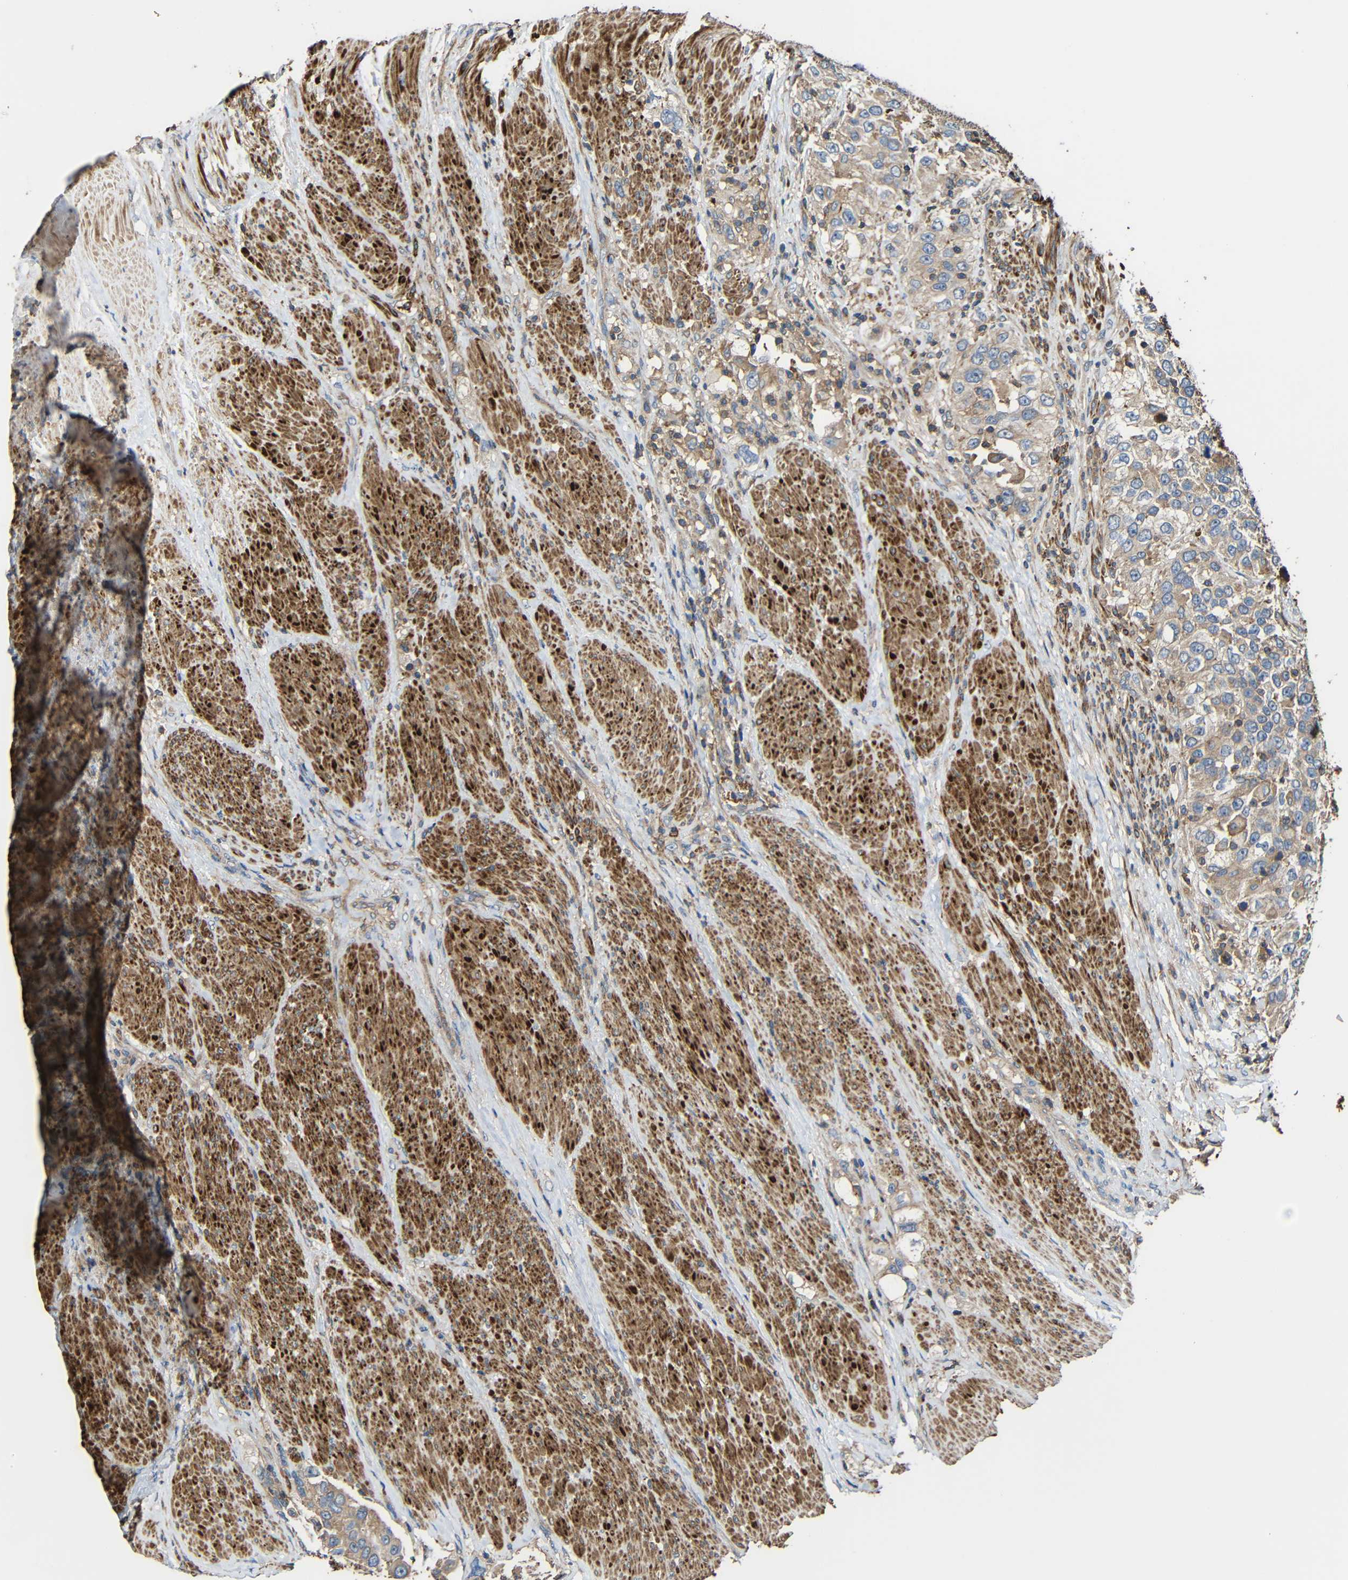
{"staining": {"intensity": "weak", "quantity": "<25%", "location": "cytoplasmic/membranous"}, "tissue": "urothelial cancer", "cell_type": "Tumor cells", "image_type": "cancer", "snomed": [{"axis": "morphology", "description": "Urothelial carcinoma, High grade"}, {"axis": "topography", "description": "Urinary bladder"}], "caption": "Human urothelial carcinoma (high-grade) stained for a protein using immunohistochemistry displays no expression in tumor cells.", "gene": "RHOT2", "patient": {"sex": "female", "age": 80}}